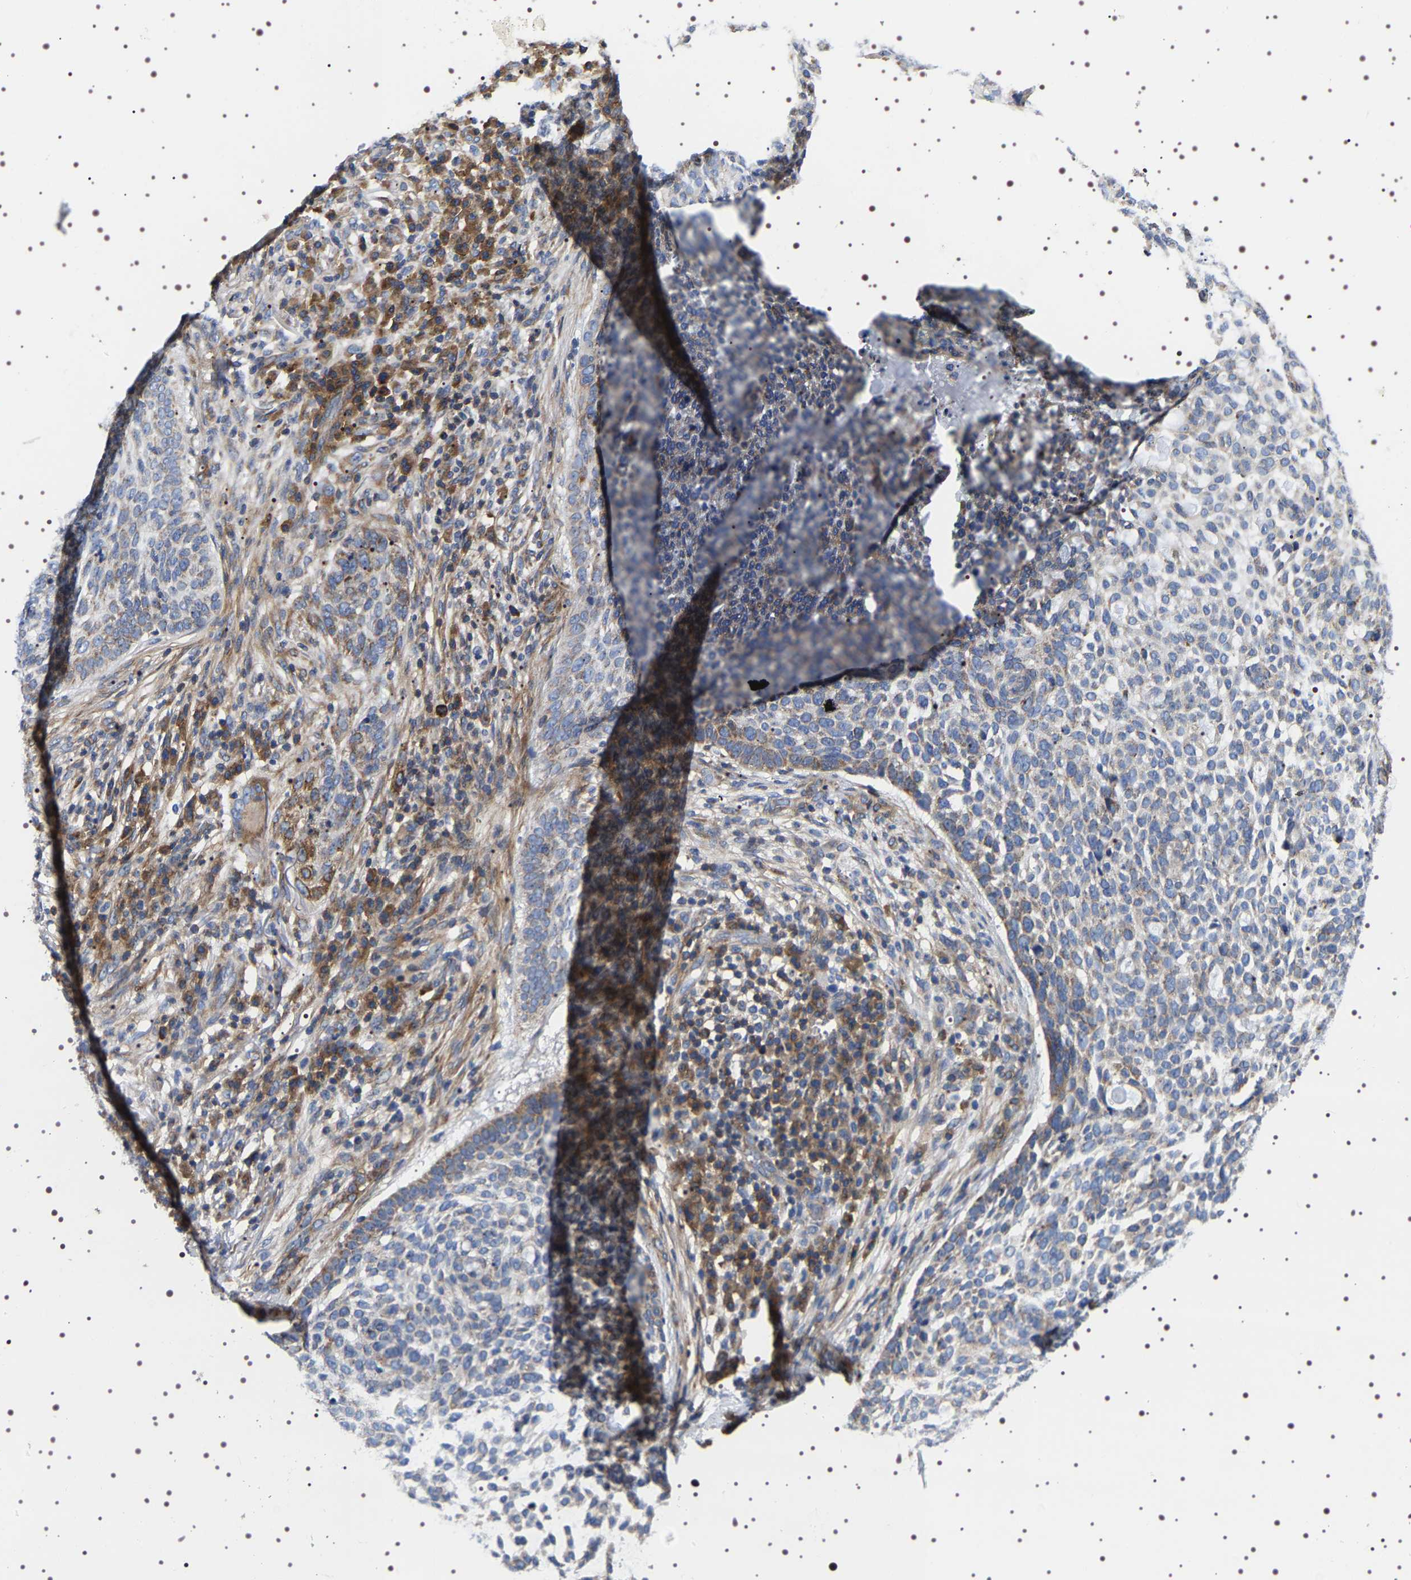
{"staining": {"intensity": "moderate", "quantity": "25%-75%", "location": "cytoplasmic/membranous"}, "tissue": "skin cancer", "cell_type": "Tumor cells", "image_type": "cancer", "snomed": [{"axis": "morphology", "description": "Basal cell carcinoma"}, {"axis": "topography", "description": "Skin"}], "caption": "Human skin cancer (basal cell carcinoma) stained with a brown dye reveals moderate cytoplasmic/membranous positive expression in about 25%-75% of tumor cells.", "gene": "SQLE", "patient": {"sex": "female", "age": 64}}